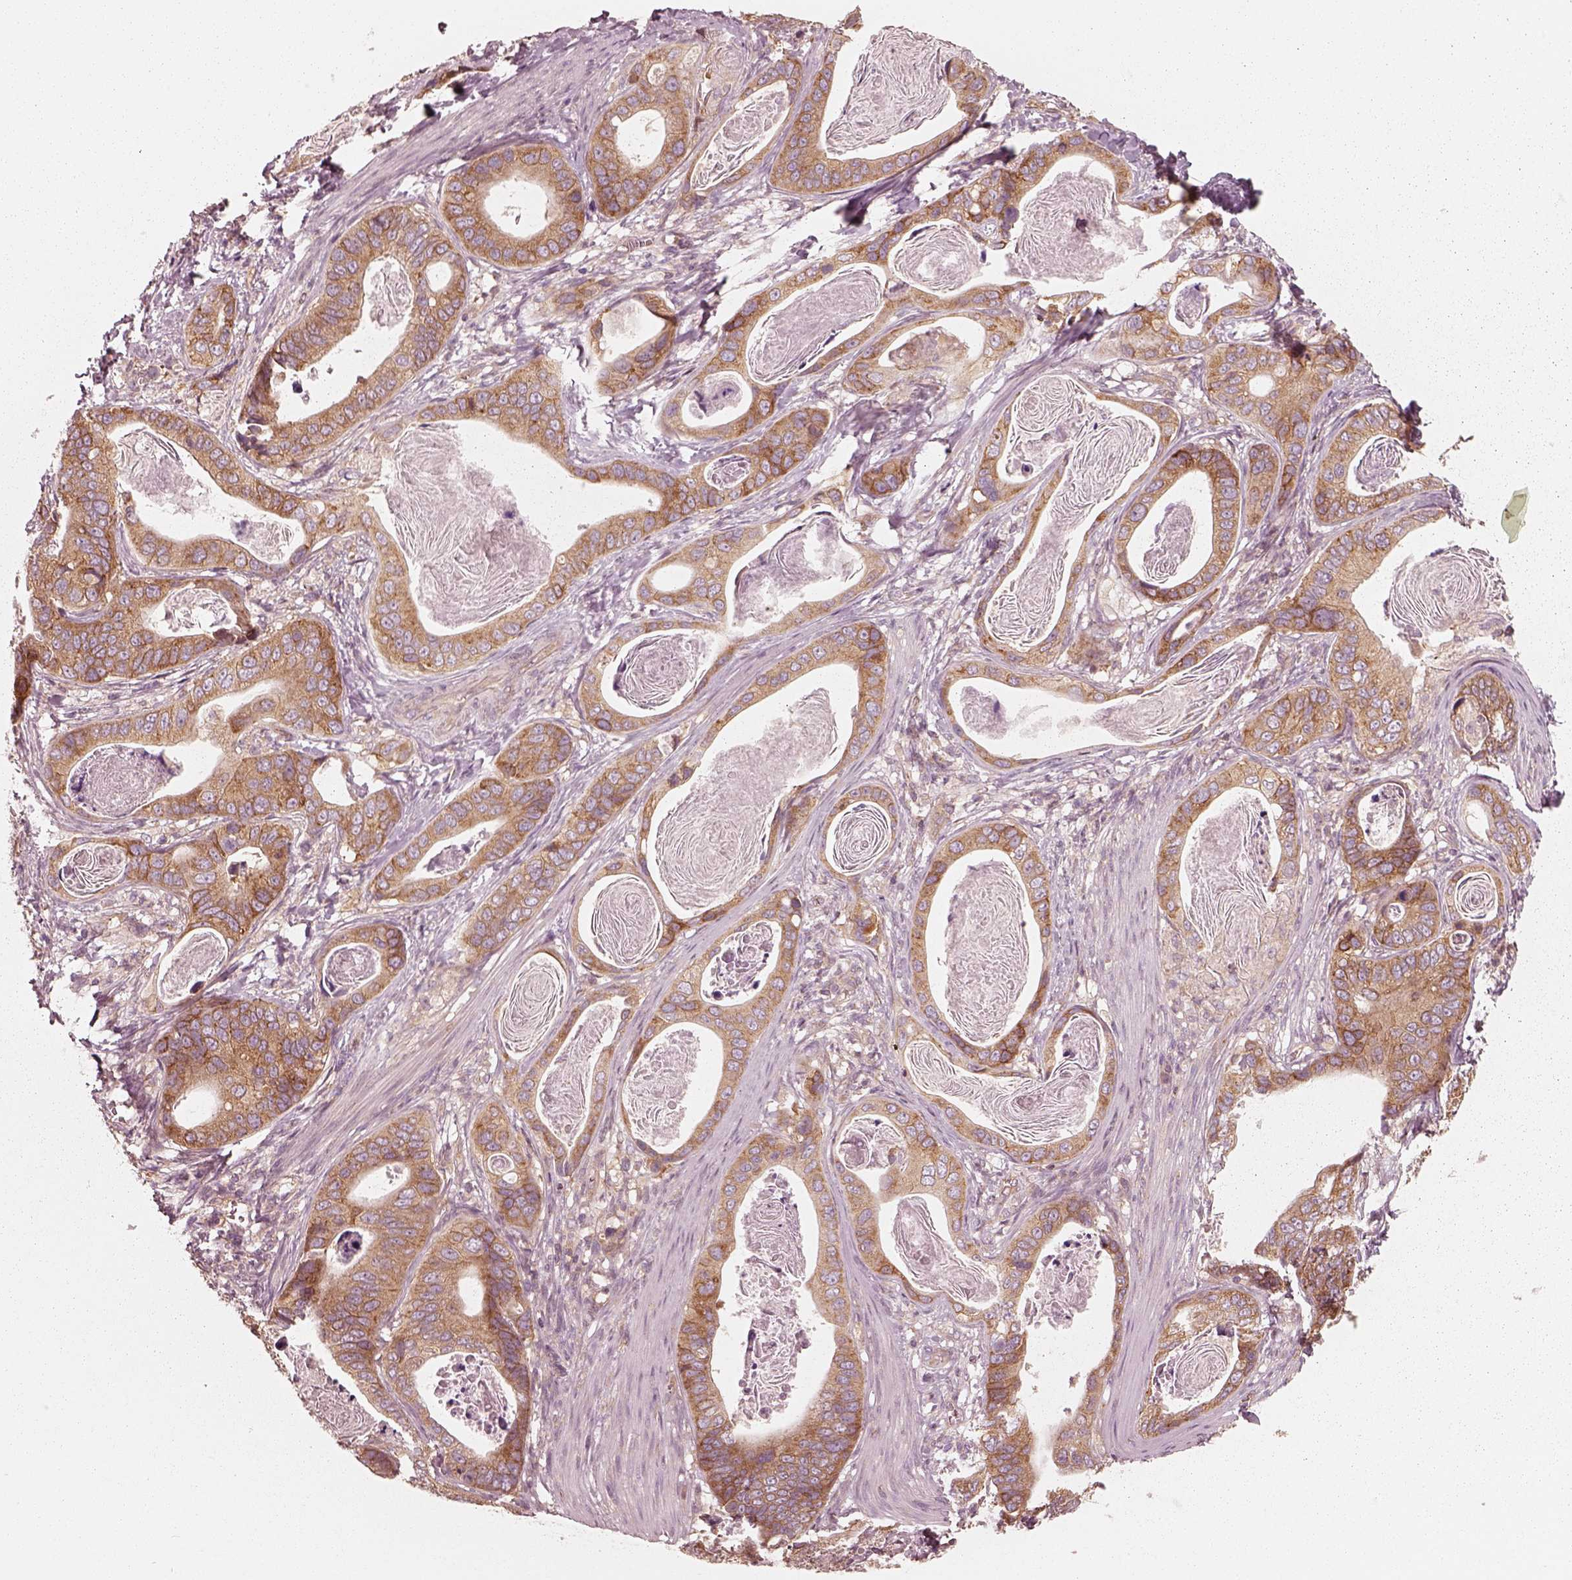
{"staining": {"intensity": "moderate", "quantity": ">75%", "location": "cytoplasmic/membranous"}, "tissue": "stomach cancer", "cell_type": "Tumor cells", "image_type": "cancer", "snomed": [{"axis": "morphology", "description": "Adenocarcinoma, NOS"}, {"axis": "topography", "description": "Stomach"}], "caption": "The immunohistochemical stain shows moderate cytoplasmic/membranous staining in tumor cells of stomach cancer (adenocarcinoma) tissue. (IHC, brightfield microscopy, high magnification).", "gene": "CNOT2", "patient": {"sex": "male", "age": 84}}